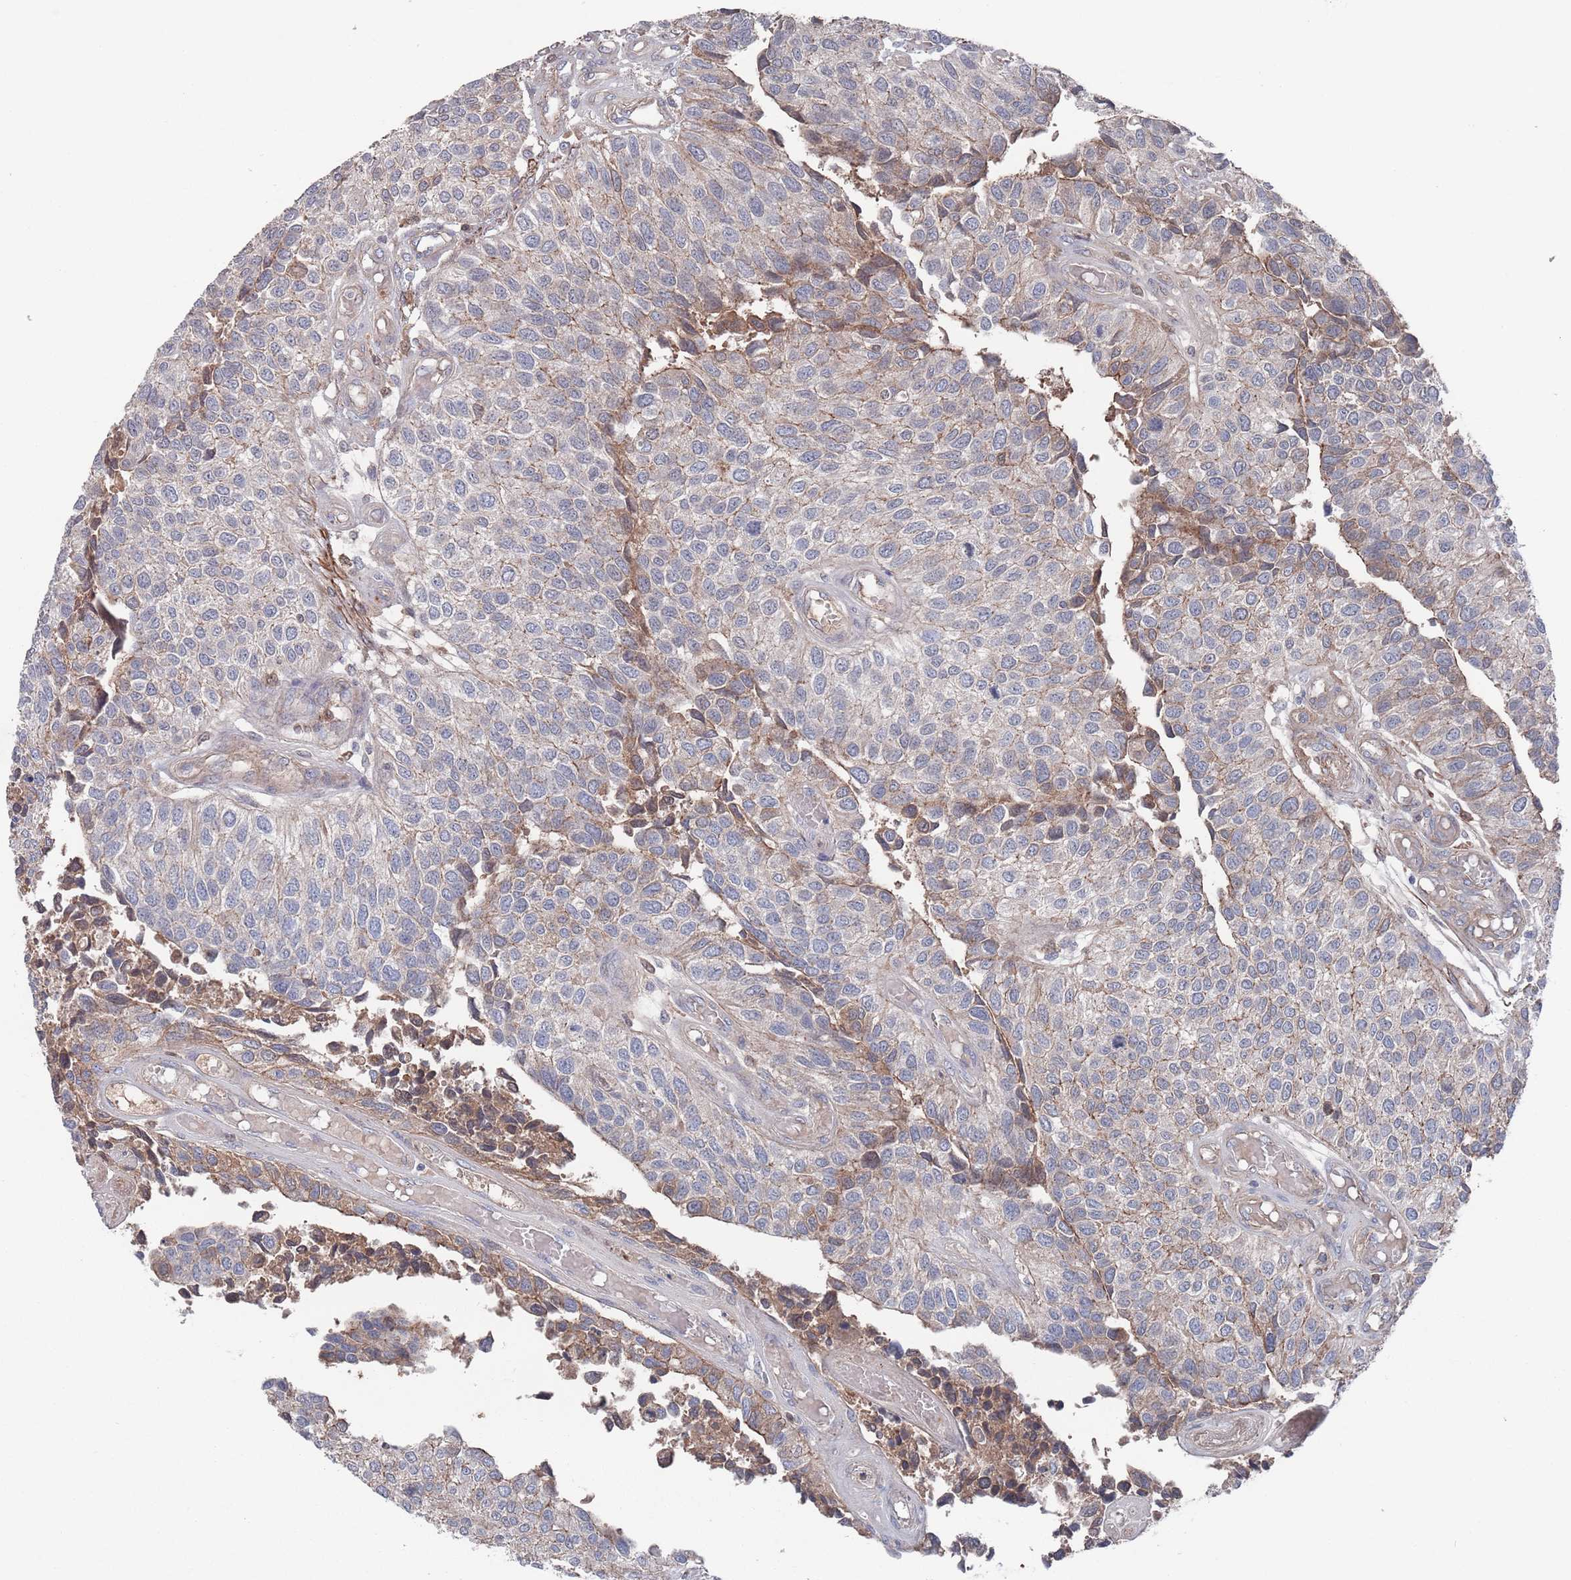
{"staining": {"intensity": "negative", "quantity": "none", "location": "none"}, "tissue": "urothelial cancer", "cell_type": "Tumor cells", "image_type": "cancer", "snomed": [{"axis": "morphology", "description": "Urothelial carcinoma, NOS"}, {"axis": "topography", "description": "Urinary bladder"}], "caption": "Urothelial cancer was stained to show a protein in brown. There is no significant staining in tumor cells.", "gene": "PLEKHA4", "patient": {"sex": "male", "age": 55}}